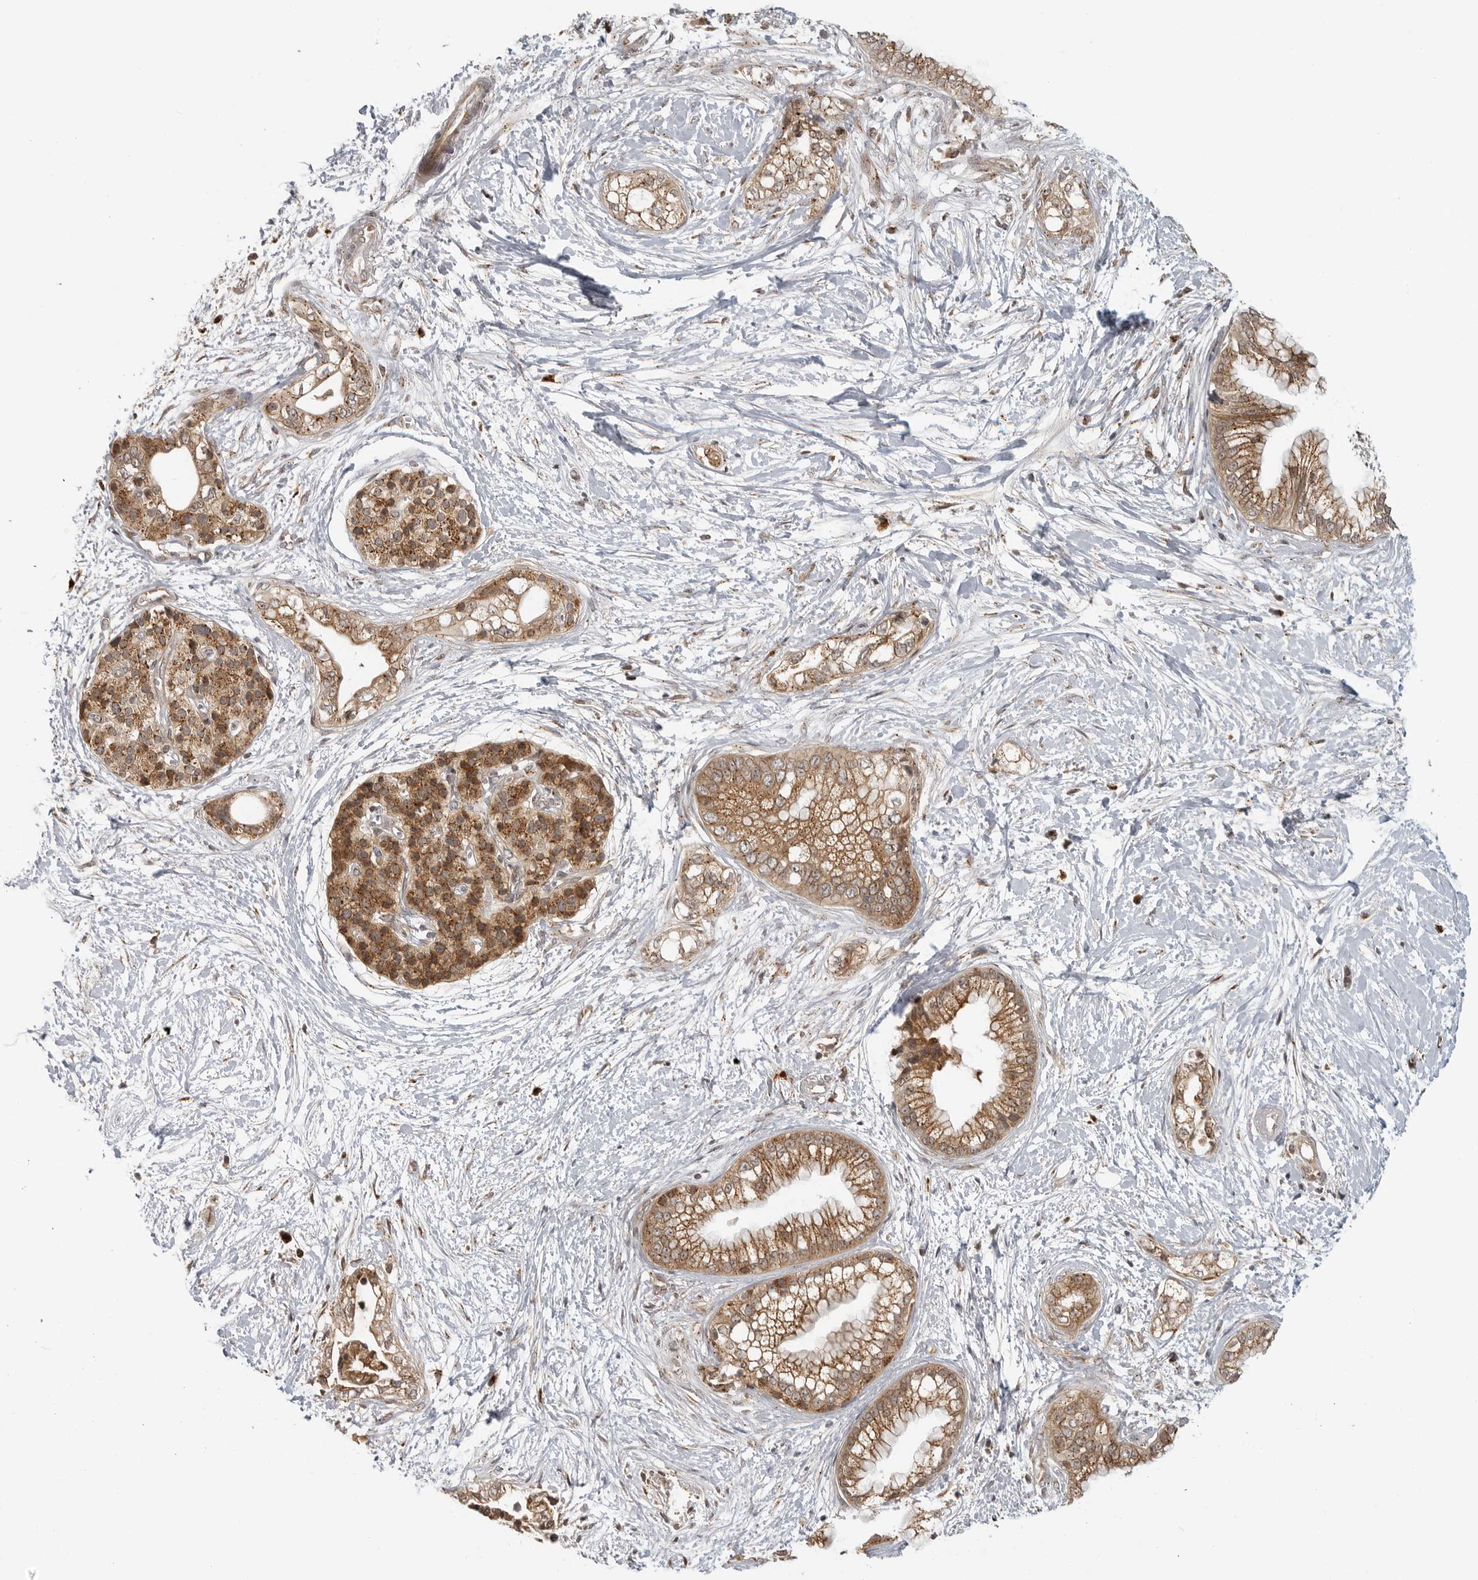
{"staining": {"intensity": "moderate", "quantity": ">75%", "location": "cytoplasmic/membranous"}, "tissue": "pancreatic cancer", "cell_type": "Tumor cells", "image_type": "cancer", "snomed": [{"axis": "morphology", "description": "Adenocarcinoma, NOS"}, {"axis": "topography", "description": "Pancreas"}], "caption": "IHC (DAB (3,3'-diaminobenzidine)) staining of pancreatic cancer (adenocarcinoma) displays moderate cytoplasmic/membranous protein staining in approximately >75% of tumor cells.", "gene": "COPA", "patient": {"sex": "male", "age": 68}}